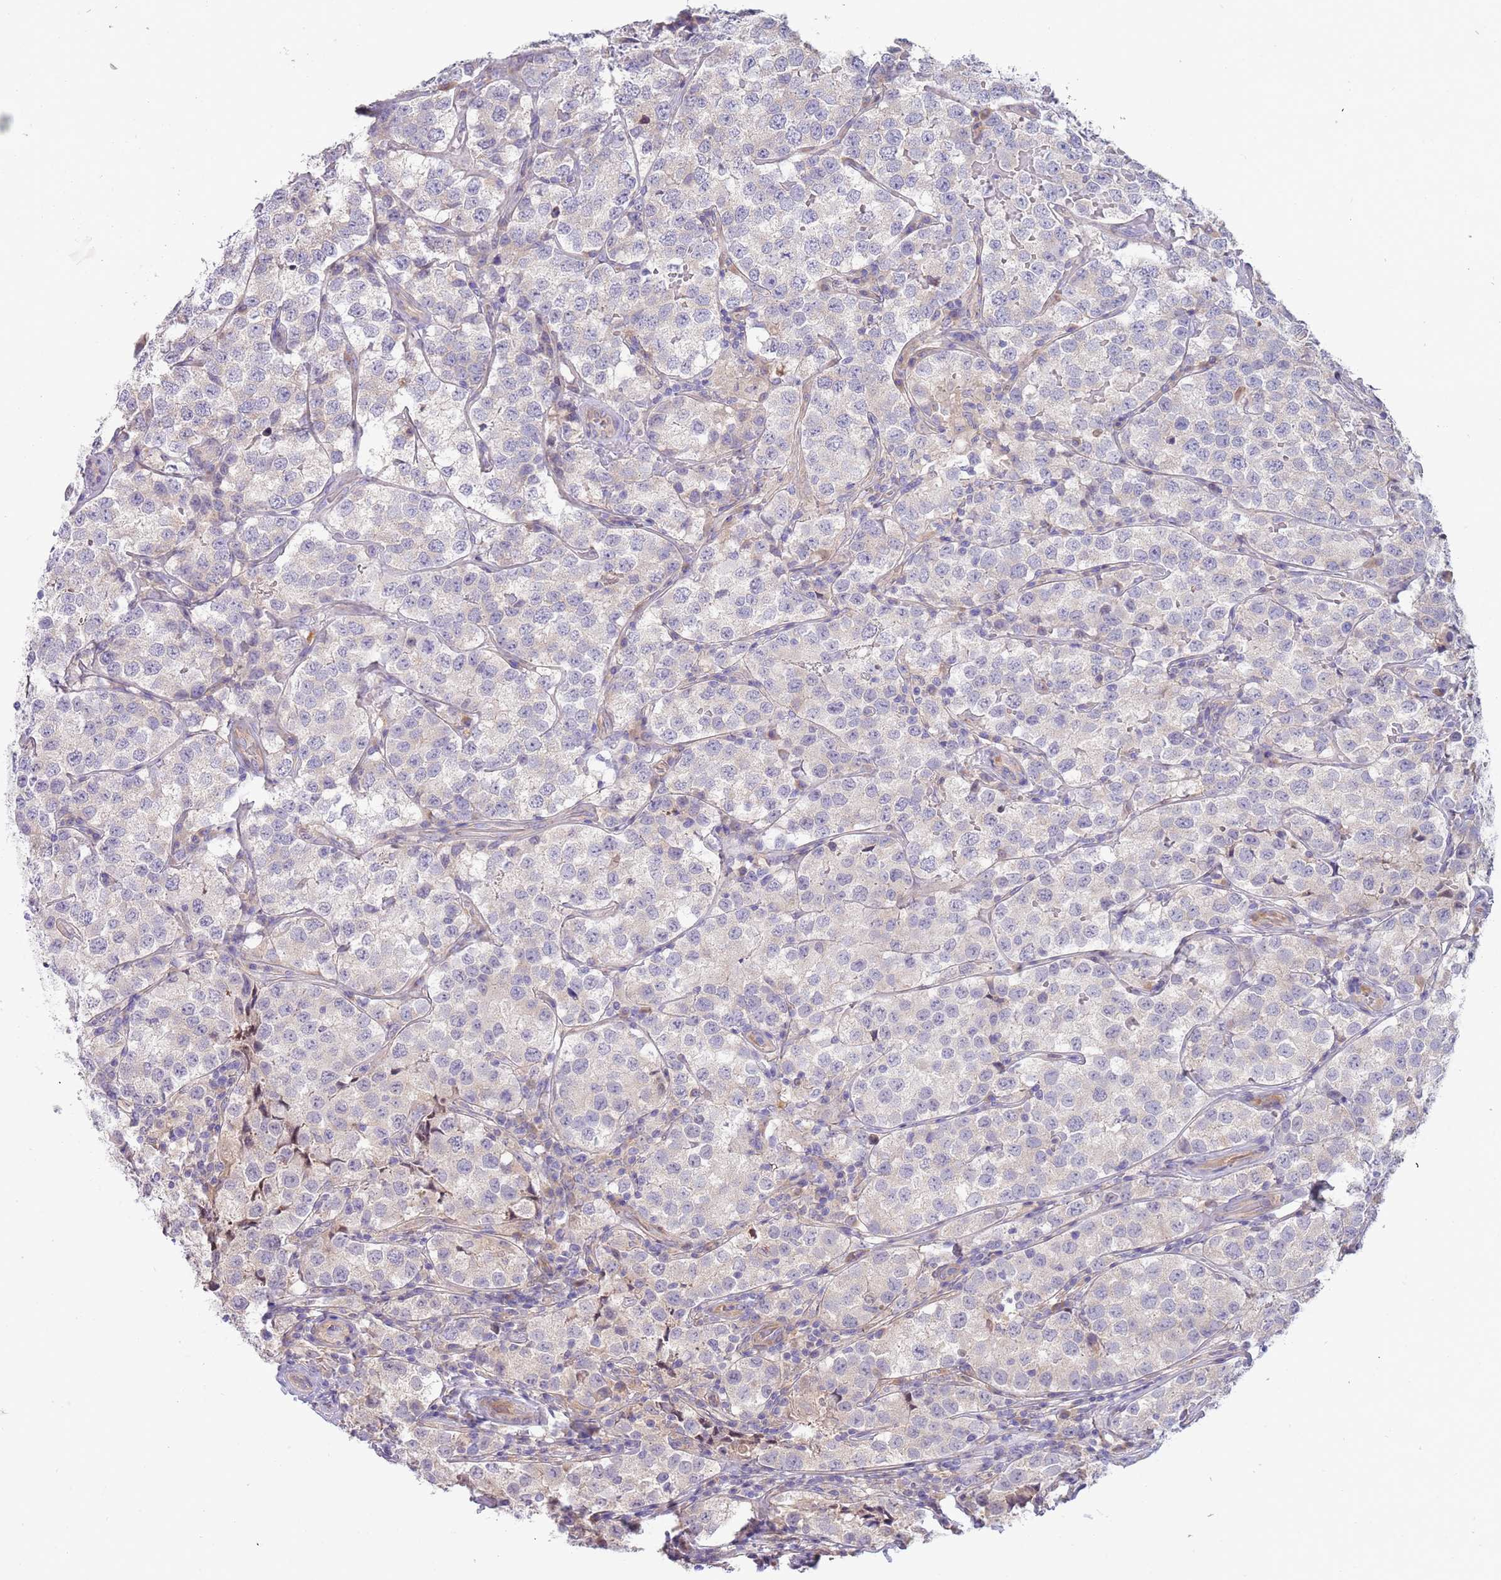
{"staining": {"intensity": "negative", "quantity": "none", "location": "none"}, "tissue": "testis cancer", "cell_type": "Tumor cells", "image_type": "cancer", "snomed": [{"axis": "morphology", "description": "Seminoma, NOS"}, {"axis": "topography", "description": "Testis"}], "caption": "Immunohistochemistry (IHC) of testis cancer (seminoma) reveals no positivity in tumor cells.", "gene": "CABYR", "patient": {"sex": "male", "age": 34}}